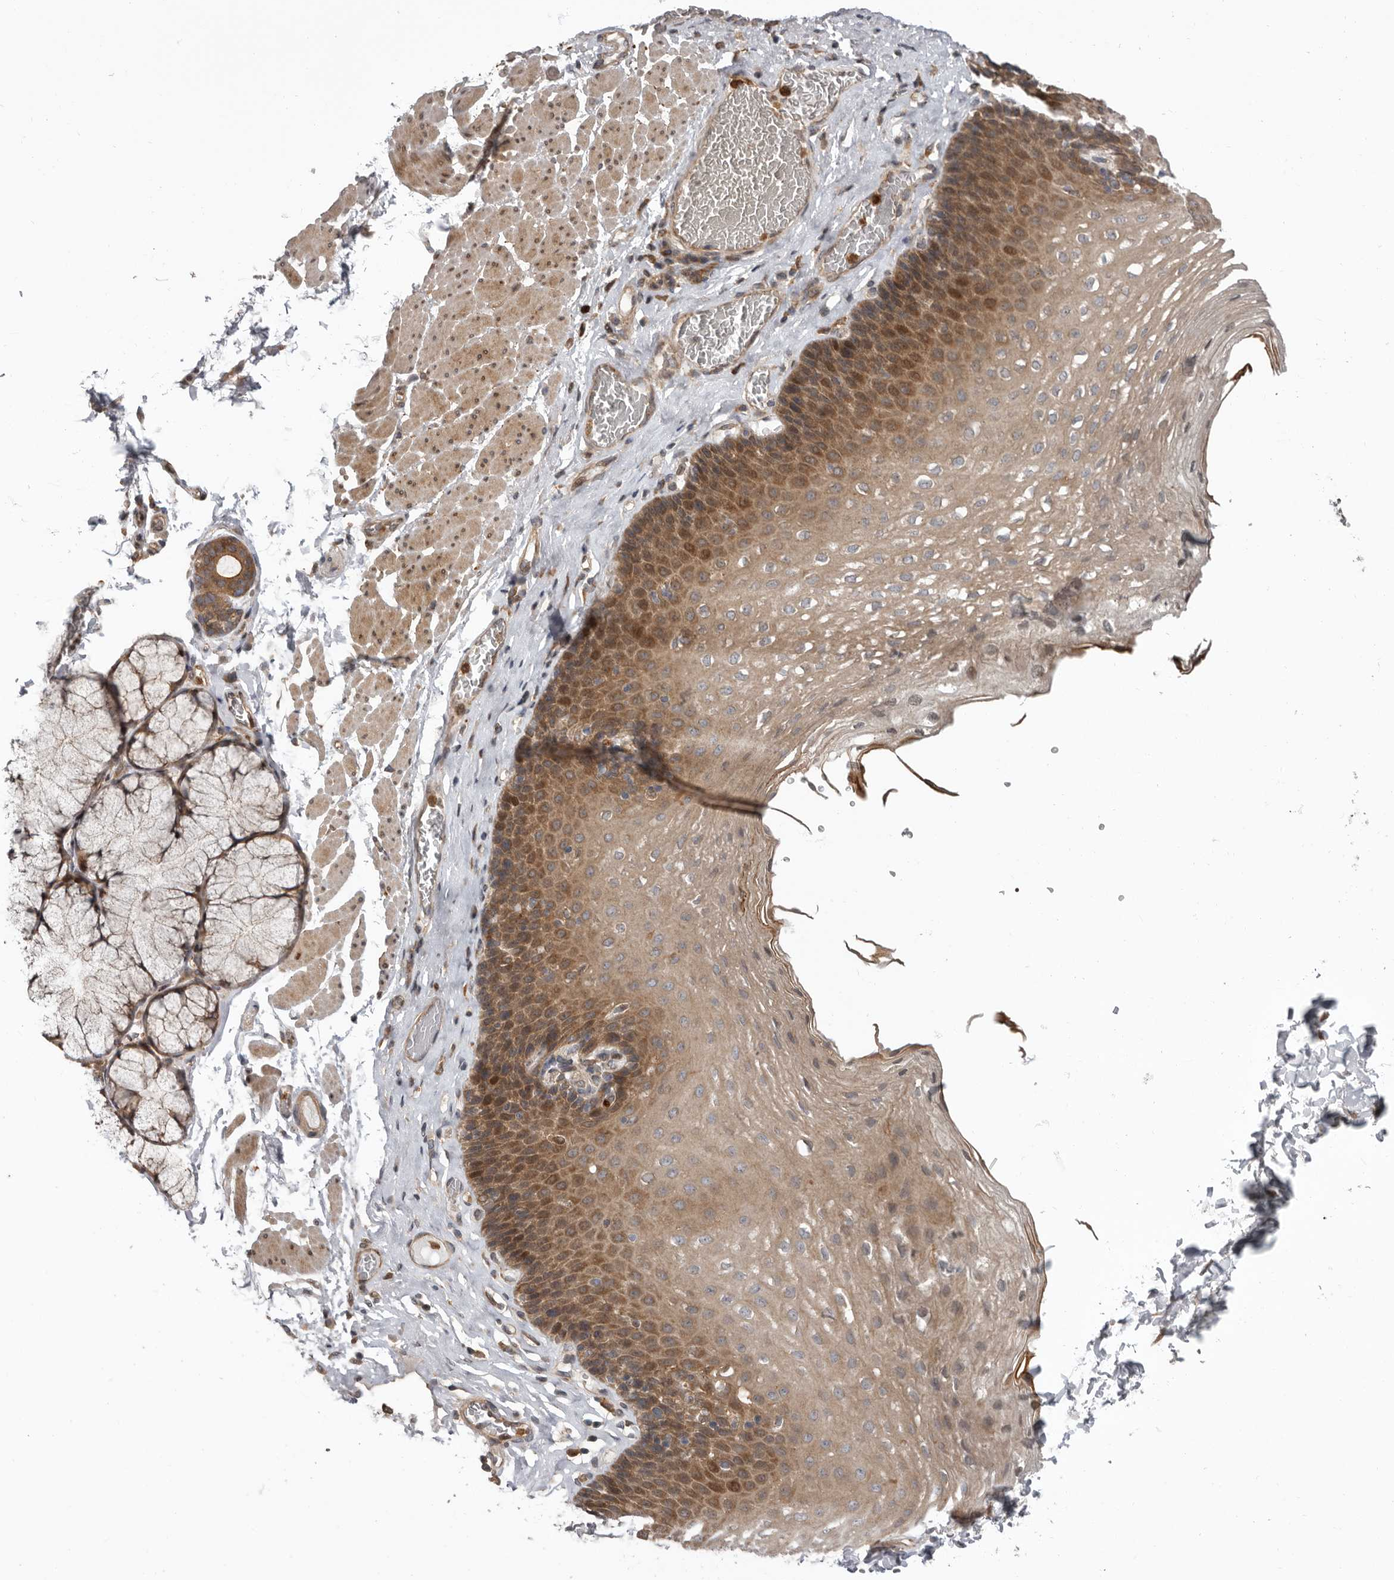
{"staining": {"intensity": "moderate", "quantity": ">75%", "location": "cytoplasmic/membranous"}, "tissue": "esophagus", "cell_type": "Squamous epithelial cells", "image_type": "normal", "snomed": [{"axis": "morphology", "description": "Normal tissue, NOS"}, {"axis": "topography", "description": "Esophagus"}], "caption": "Immunohistochemistry (IHC) histopathology image of unremarkable esophagus: human esophagus stained using immunohistochemistry displays medium levels of moderate protein expression localized specifically in the cytoplasmic/membranous of squamous epithelial cells, appearing as a cytoplasmic/membranous brown color.", "gene": "FGFR4", "patient": {"sex": "female", "age": 66}}